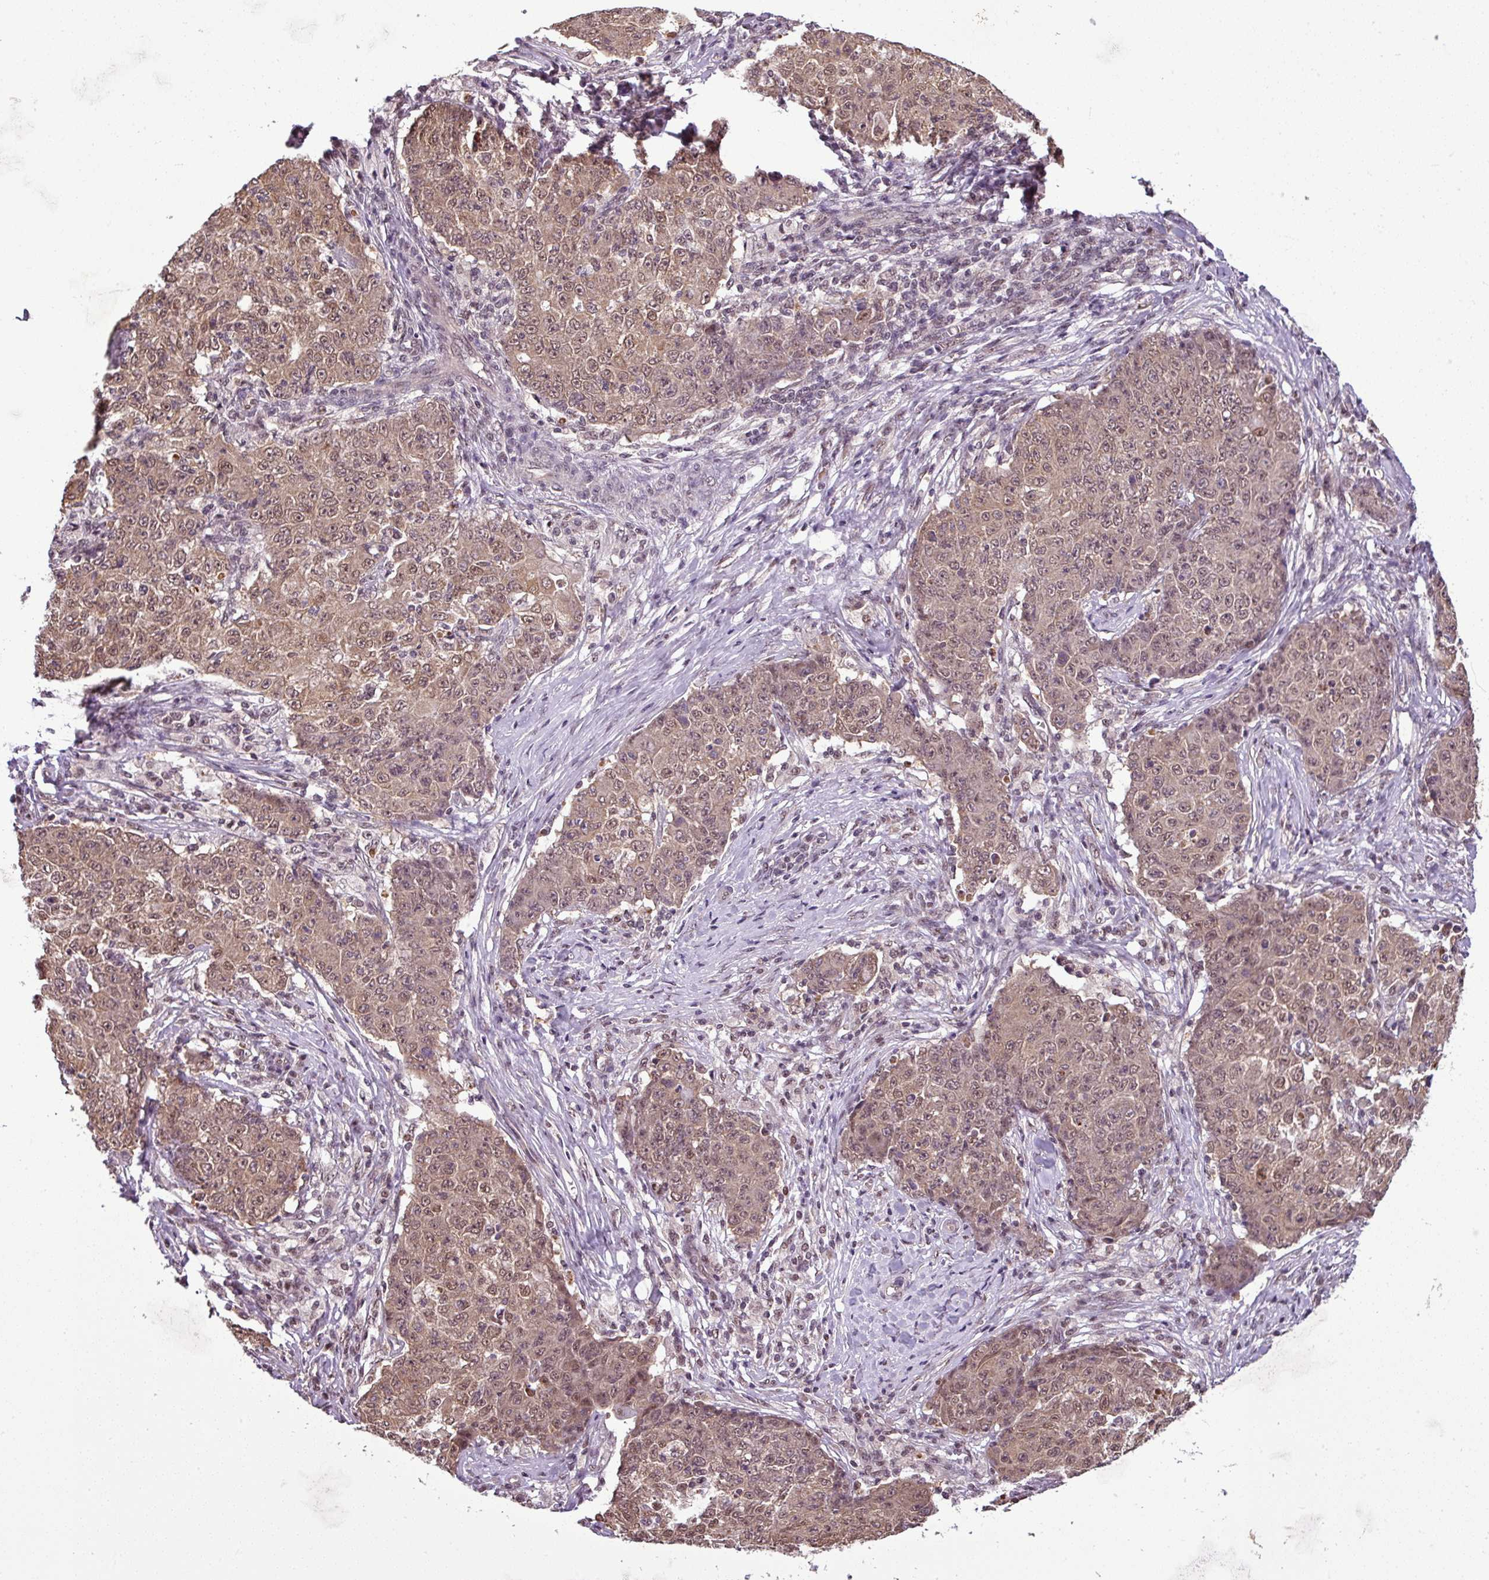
{"staining": {"intensity": "moderate", "quantity": ">75%", "location": "cytoplasmic/membranous,nuclear"}, "tissue": "ovarian cancer", "cell_type": "Tumor cells", "image_type": "cancer", "snomed": [{"axis": "morphology", "description": "Carcinoma, endometroid"}, {"axis": "topography", "description": "Ovary"}], "caption": "Immunohistochemistry photomicrograph of neoplastic tissue: endometroid carcinoma (ovarian) stained using immunohistochemistry (IHC) displays medium levels of moderate protein expression localized specifically in the cytoplasmic/membranous and nuclear of tumor cells, appearing as a cytoplasmic/membranous and nuclear brown color.", "gene": "MFHAS1", "patient": {"sex": "female", "age": 42}}